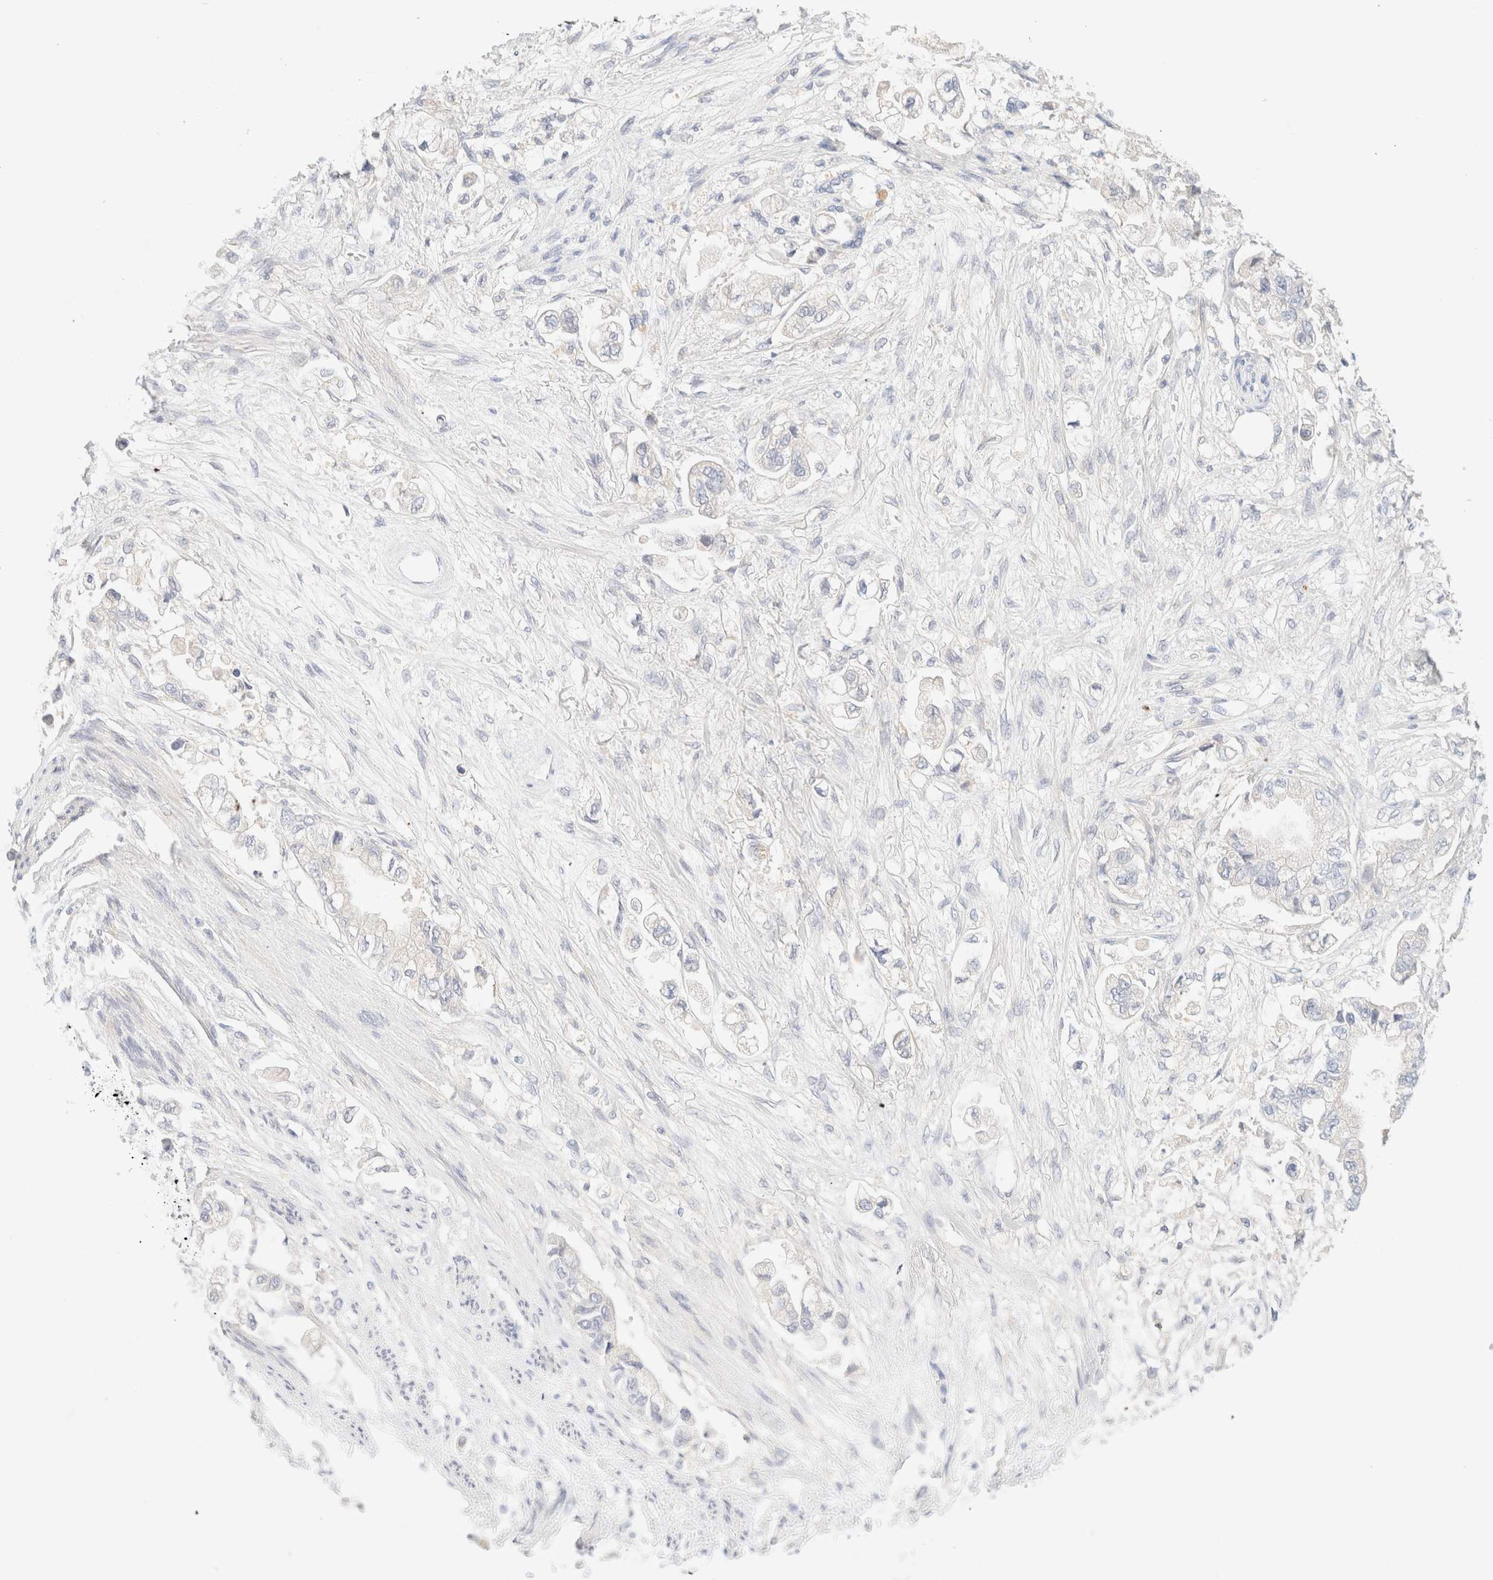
{"staining": {"intensity": "negative", "quantity": "none", "location": "none"}, "tissue": "stomach cancer", "cell_type": "Tumor cells", "image_type": "cancer", "snomed": [{"axis": "morphology", "description": "Adenocarcinoma, NOS"}, {"axis": "topography", "description": "Stomach"}], "caption": "The immunohistochemistry micrograph has no significant expression in tumor cells of adenocarcinoma (stomach) tissue. (IHC, brightfield microscopy, high magnification).", "gene": "SARM1", "patient": {"sex": "male", "age": 62}}